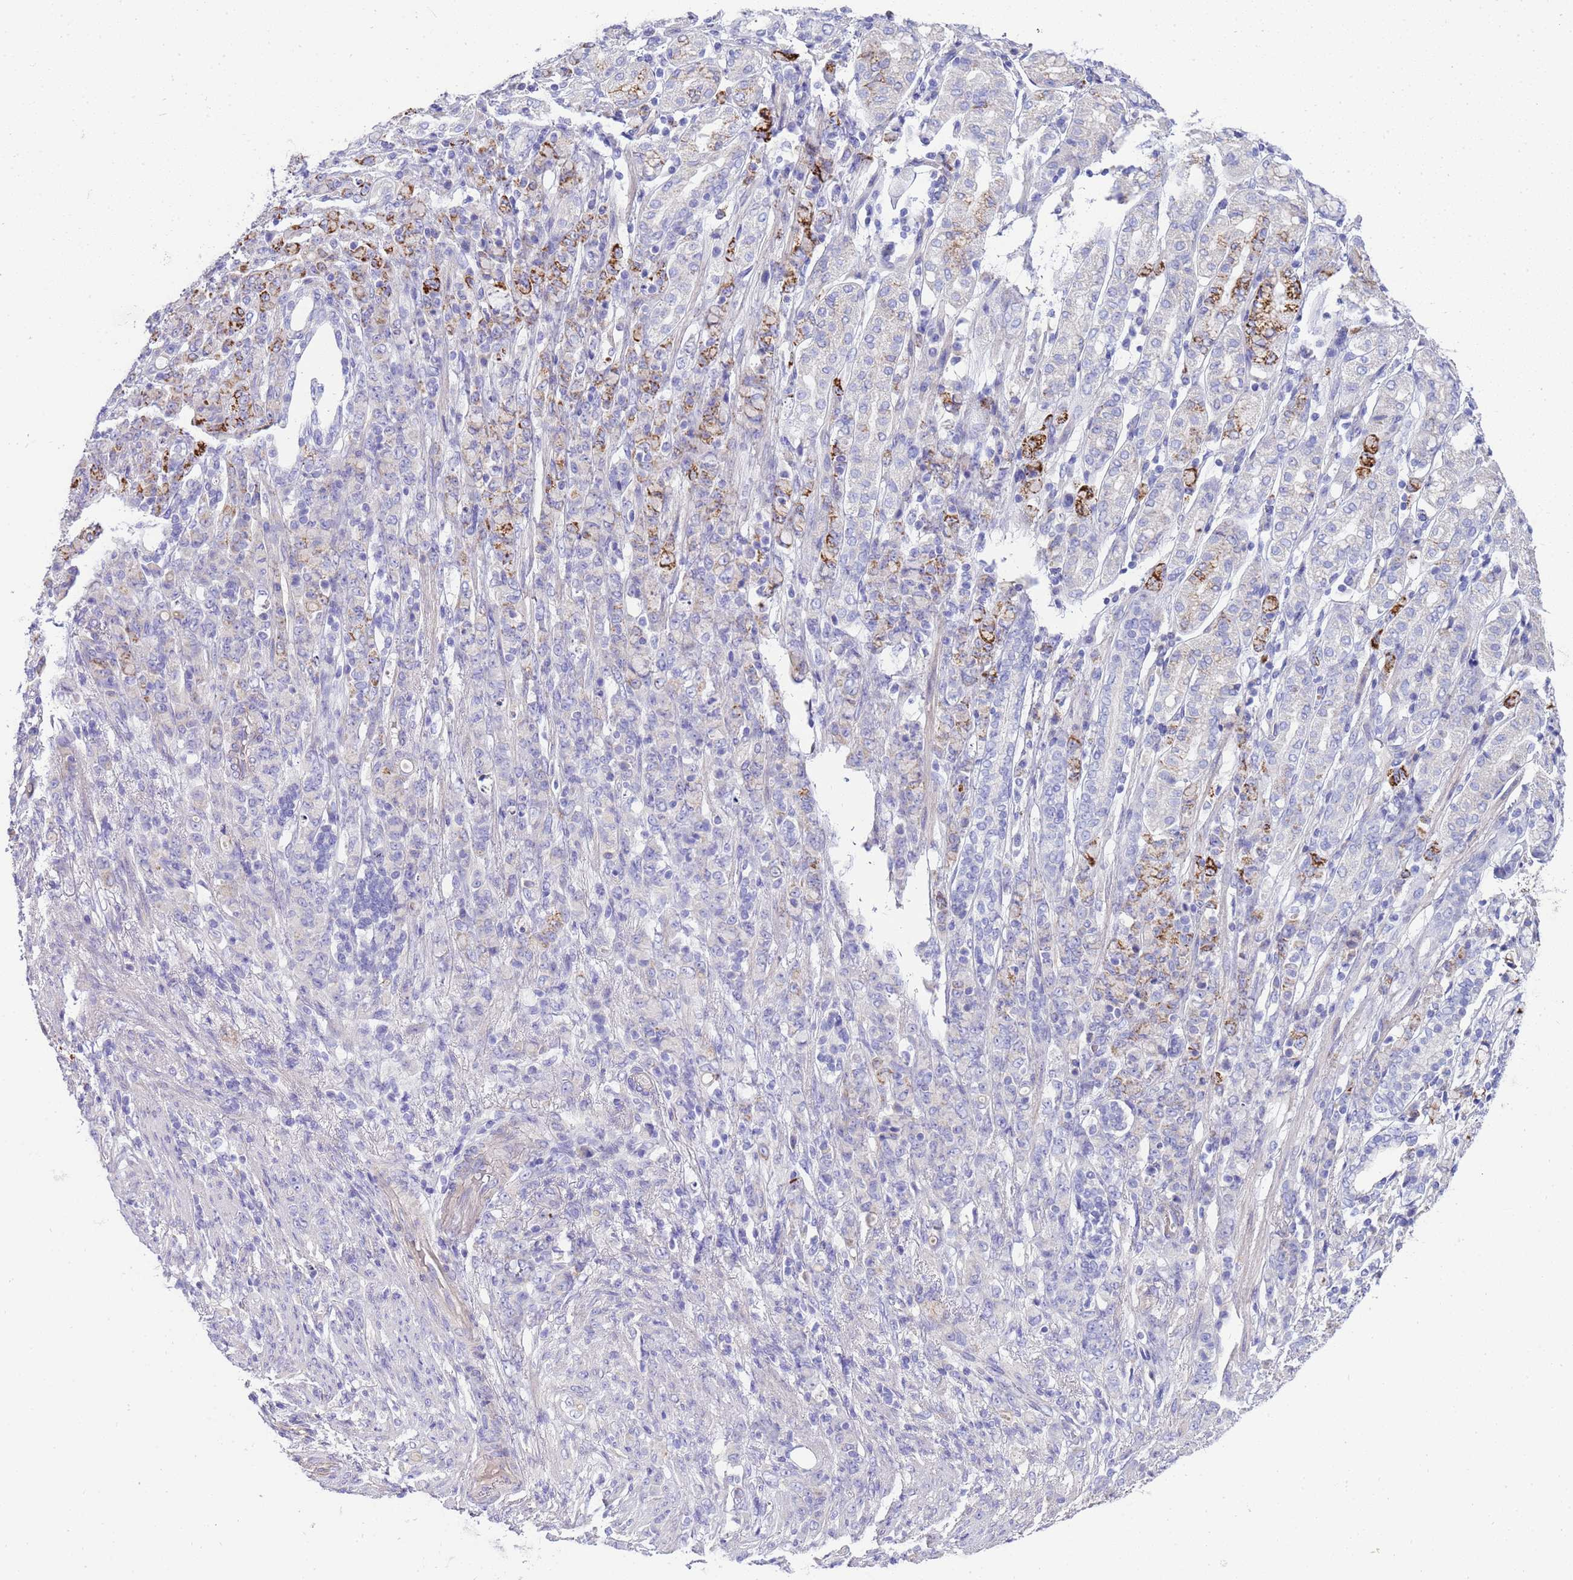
{"staining": {"intensity": "strong", "quantity": "<25%", "location": "cytoplasmic/membranous"}, "tissue": "stomach cancer", "cell_type": "Tumor cells", "image_type": "cancer", "snomed": [{"axis": "morphology", "description": "Adenocarcinoma, NOS"}, {"axis": "topography", "description": "Stomach"}], "caption": "IHC photomicrograph of neoplastic tissue: stomach cancer (adenocarcinoma) stained using immunohistochemistry (IHC) shows medium levels of strong protein expression localized specifically in the cytoplasmic/membranous of tumor cells, appearing as a cytoplasmic/membranous brown color.", "gene": "RIPPLY2", "patient": {"sex": "female", "age": 79}}